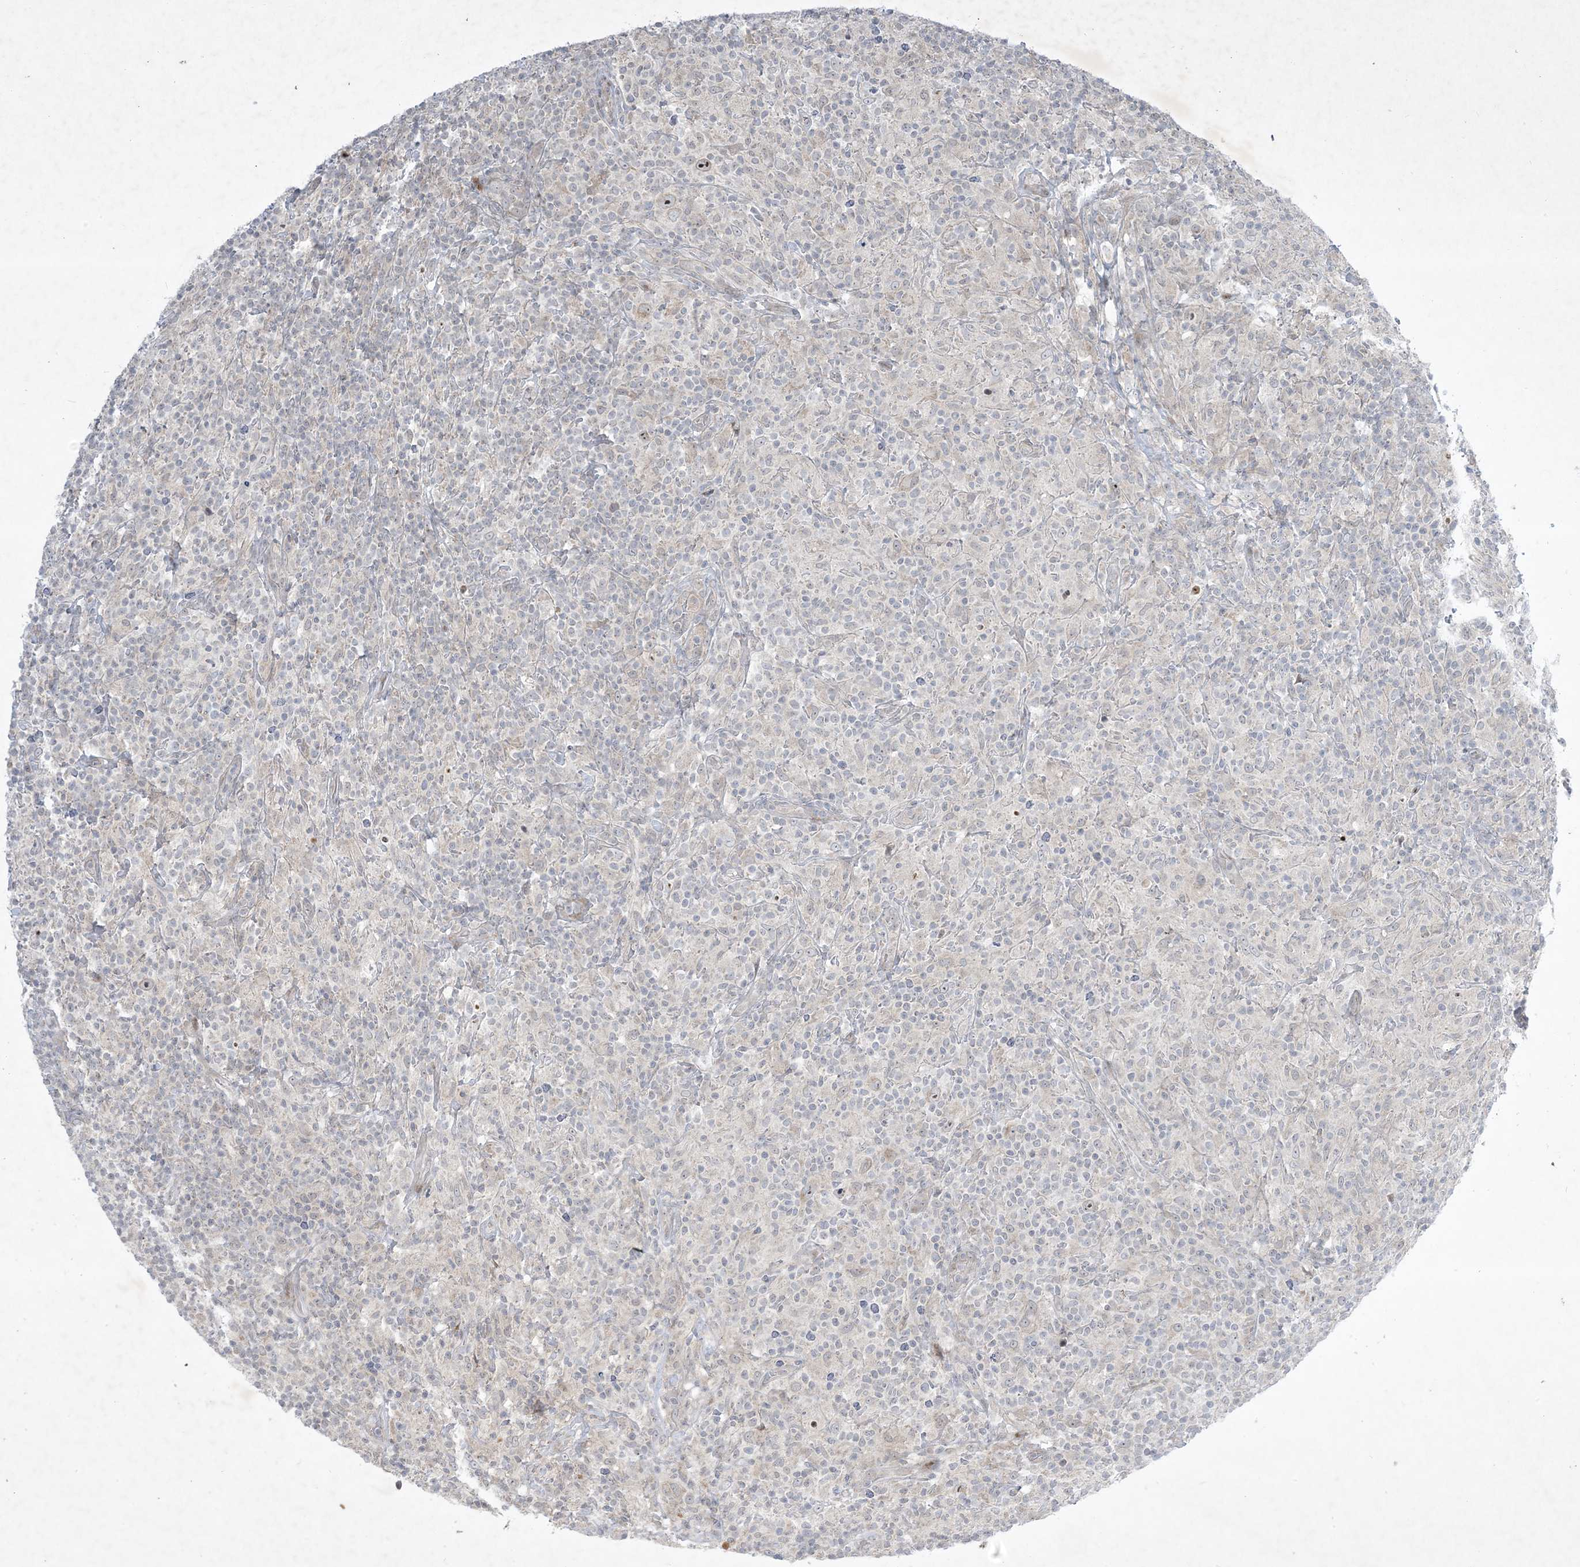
{"staining": {"intensity": "moderate", "quantity": "25%-75%", "location": "nuclear"}, "tissue": "lymphoma", "cell_type": "Tumor cells", "image_type": "cancer", "snomed": [{"axis": "morphology", "description": "Hodgkin's disease, NOS"}, {"axis": "topography", "description": "Lymph node"}], "caption": "Immunohistochemical staining of human Hodgkin's disease shows medium levels of moderate nuclear protein positivity in about 25%-75% of tumor cells.", "gene": "SOGA3", "patient": {"sex": "male", "age": 70}}